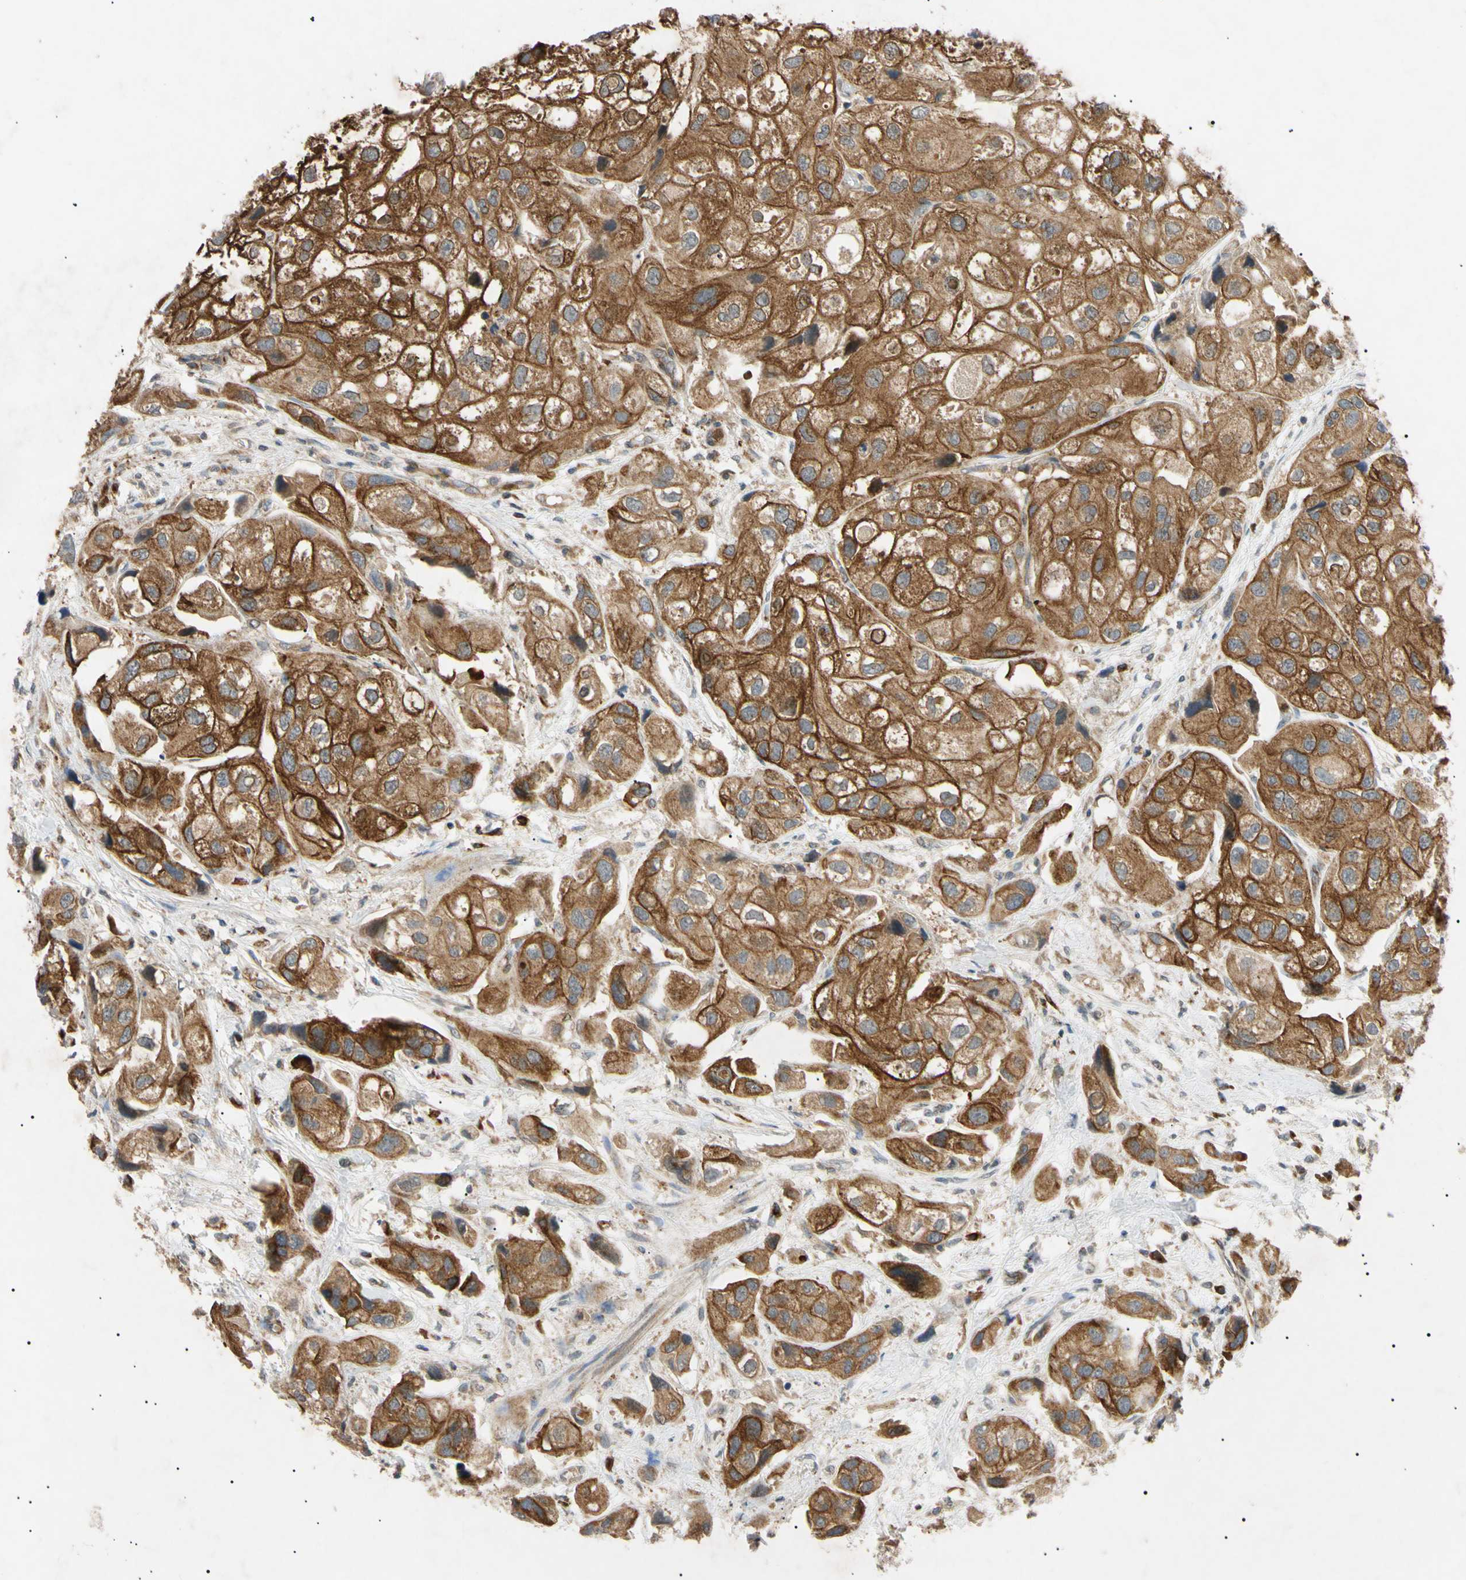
{"staining": {"intensity": "moderate", "quantity": ">75%", "location": "cytoplasmic/membranous"}, "tissue": "urothelial cancer", "cell_type": "Tumor cells", "image_type": "cancer", "snomed": [{"axis": "morphology", "description": "Urothelial carcinoma, High grade"}, {"axis": "topography", "description": "Urinary bladder"}], "caption": "DAB (3,3'-diaminobenzidine) immunohistochemical staining of urothelial carcinoma (high-grade) reveals moderate cytoplasmic/membranous protein expression in approximately >75% of tumor cells. (DAB IHC with brightfield microscopy, high magnification).", "gene": "TUBB4A", "patient": {"sex": "female", "age": 64}}